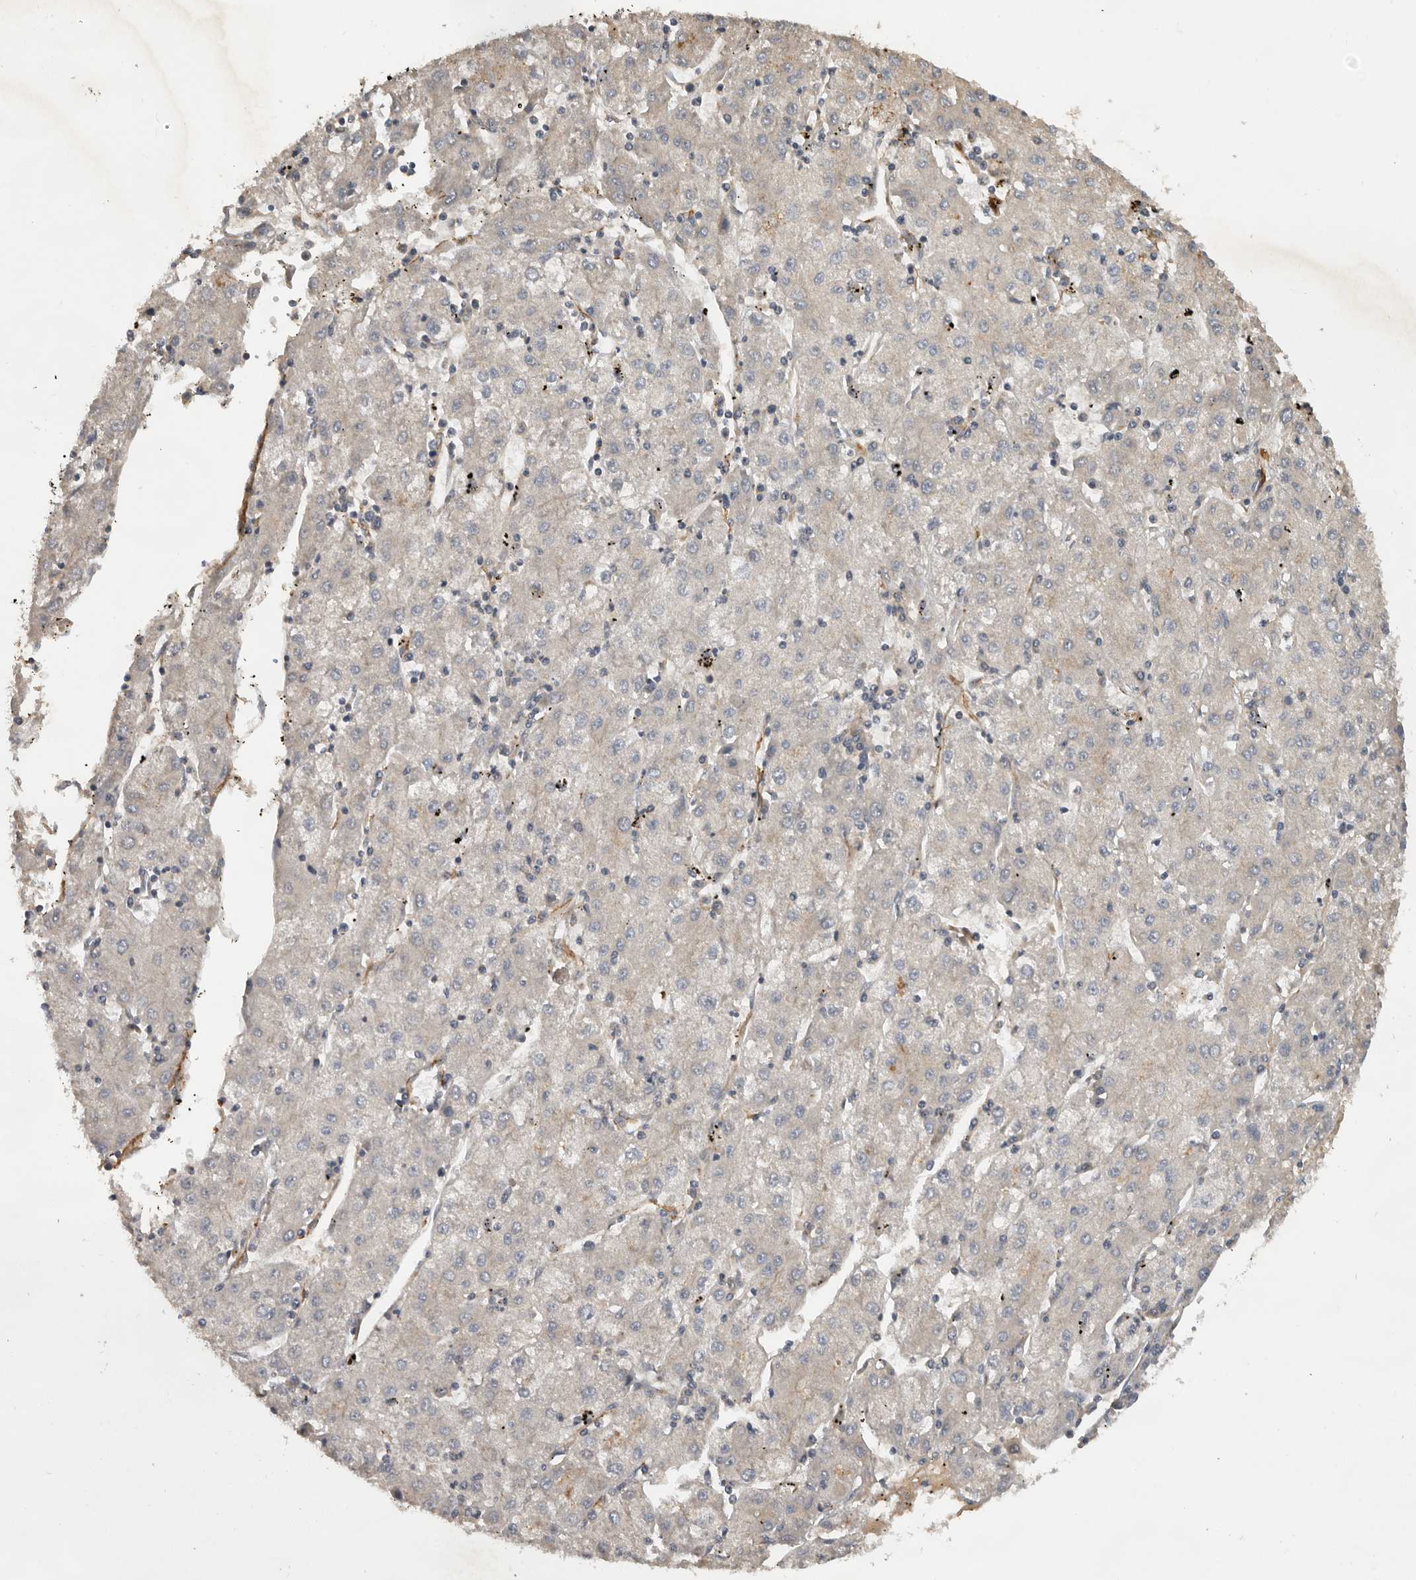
{"staining": {"intensity": "negative", "quantity": "none", "location": "none"}, "tissue": "liver cancer", "cell_type": "Tumor cells", "image_type": "cancer", "snomed": [{"axis": "morphology", "description": "Carcinoma, Hepatocellular, NOS"}, {"axis": "topography", "description": "Liver"}], "caption": "A high-resolution micrograph shows IHC staining of liver cancer, which shows no significant positivity in tumor cells.", "gene": "RNF157", "patient": {"sex": "male", "age": 72}}